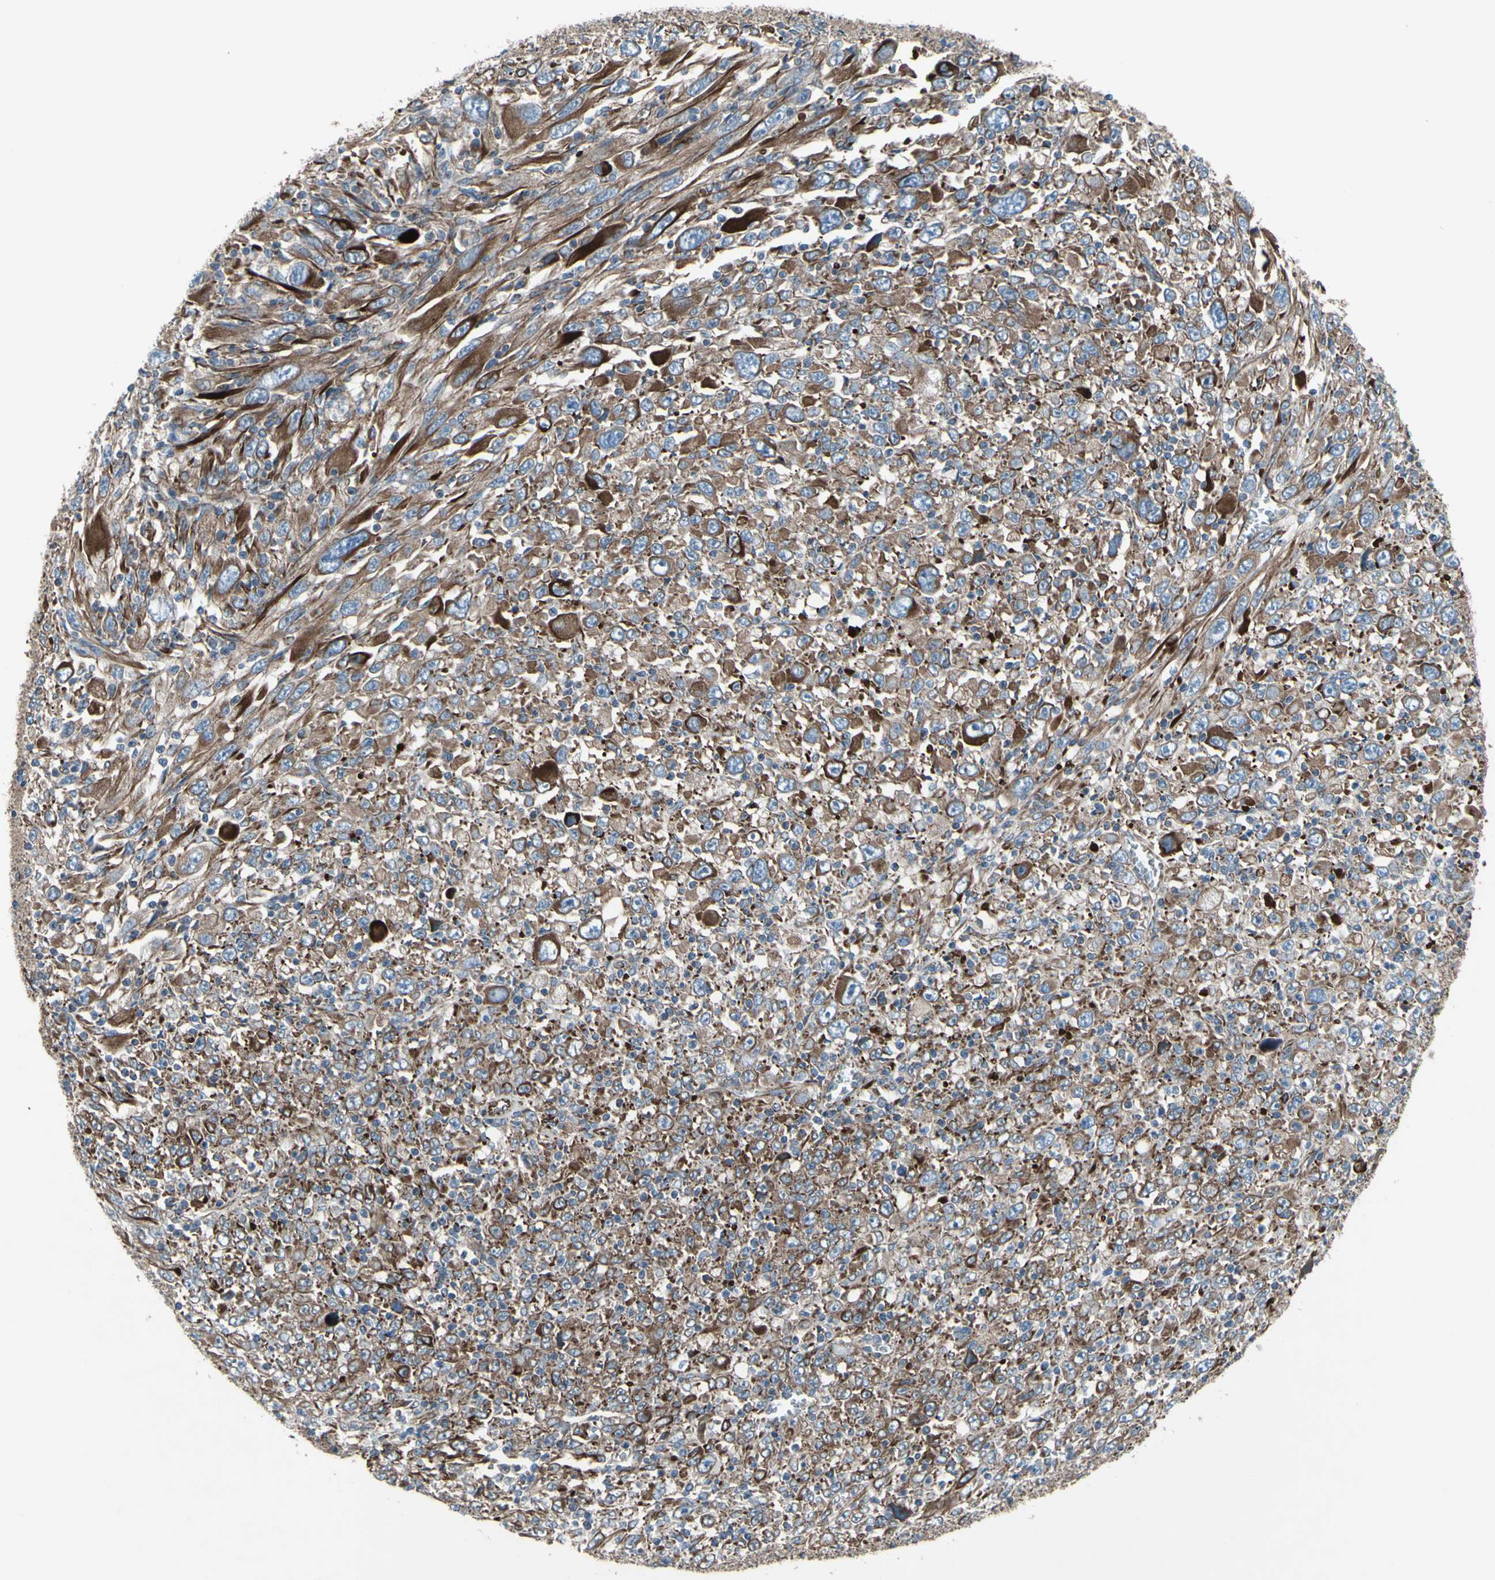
{"staining": {"intensity": "moderate", "quantity": ">75%", "location": "cytoplasmic/membranous"}, "tissue": "melanoma", "cell_type": "Tumor cells", "image_type": "cancer", "snomed": [{"axis": "morphology", "description": "Malignant melanoma, Metastatic site"}, {"axis": "topography", "description": "Skin"}], "caption": "Human malignant melanoma (metastatic site) stained with a protein marker displays moderate staining in tumor cells.", "gene": "EMC7", "patient": {"sex": "female", "age": 56}}